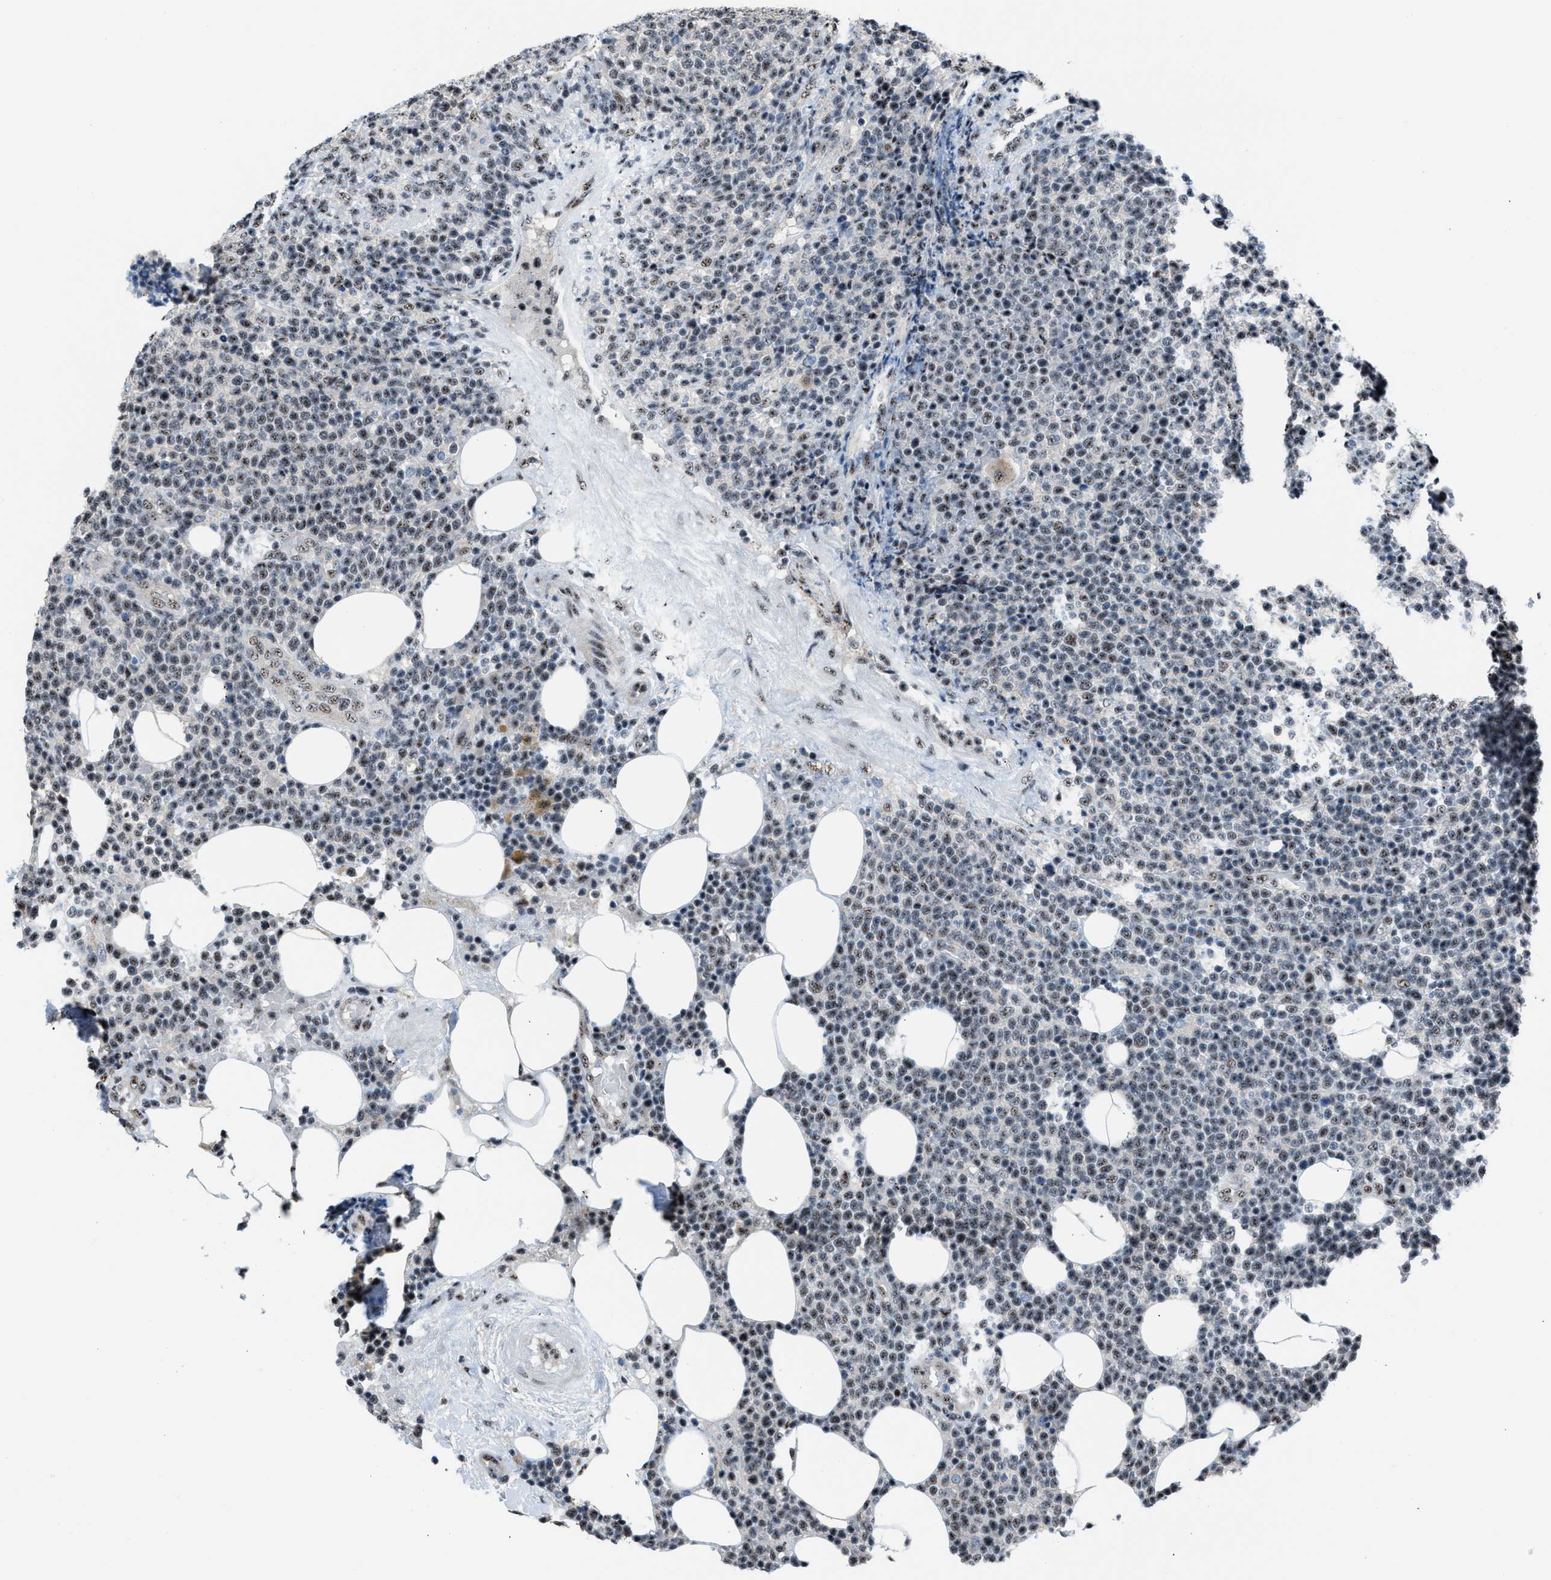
{"staining": {"intensity": "moderate", "quantity": "25%-75%", "location": "nuclear"}, "tissue": "lymphoma", "cell_type": "Tumor cells", "image_type": "cancer", "snomed": [{"axis": "morphology", "description": "Malignant lymphoma, non-Hodgkin's type, High grade"}, {"axis": "topography", "description": "Lymph node"}], "caption": "A medium amount of moderate nuclear staining is appreciated in about 25%-75% of tumor cells in lymphoma tissue. (Brightfield microscopy of DAB IHC at high magnification).", "gene": "CENPP", "patient": {"sex": "male", "age": 61}}